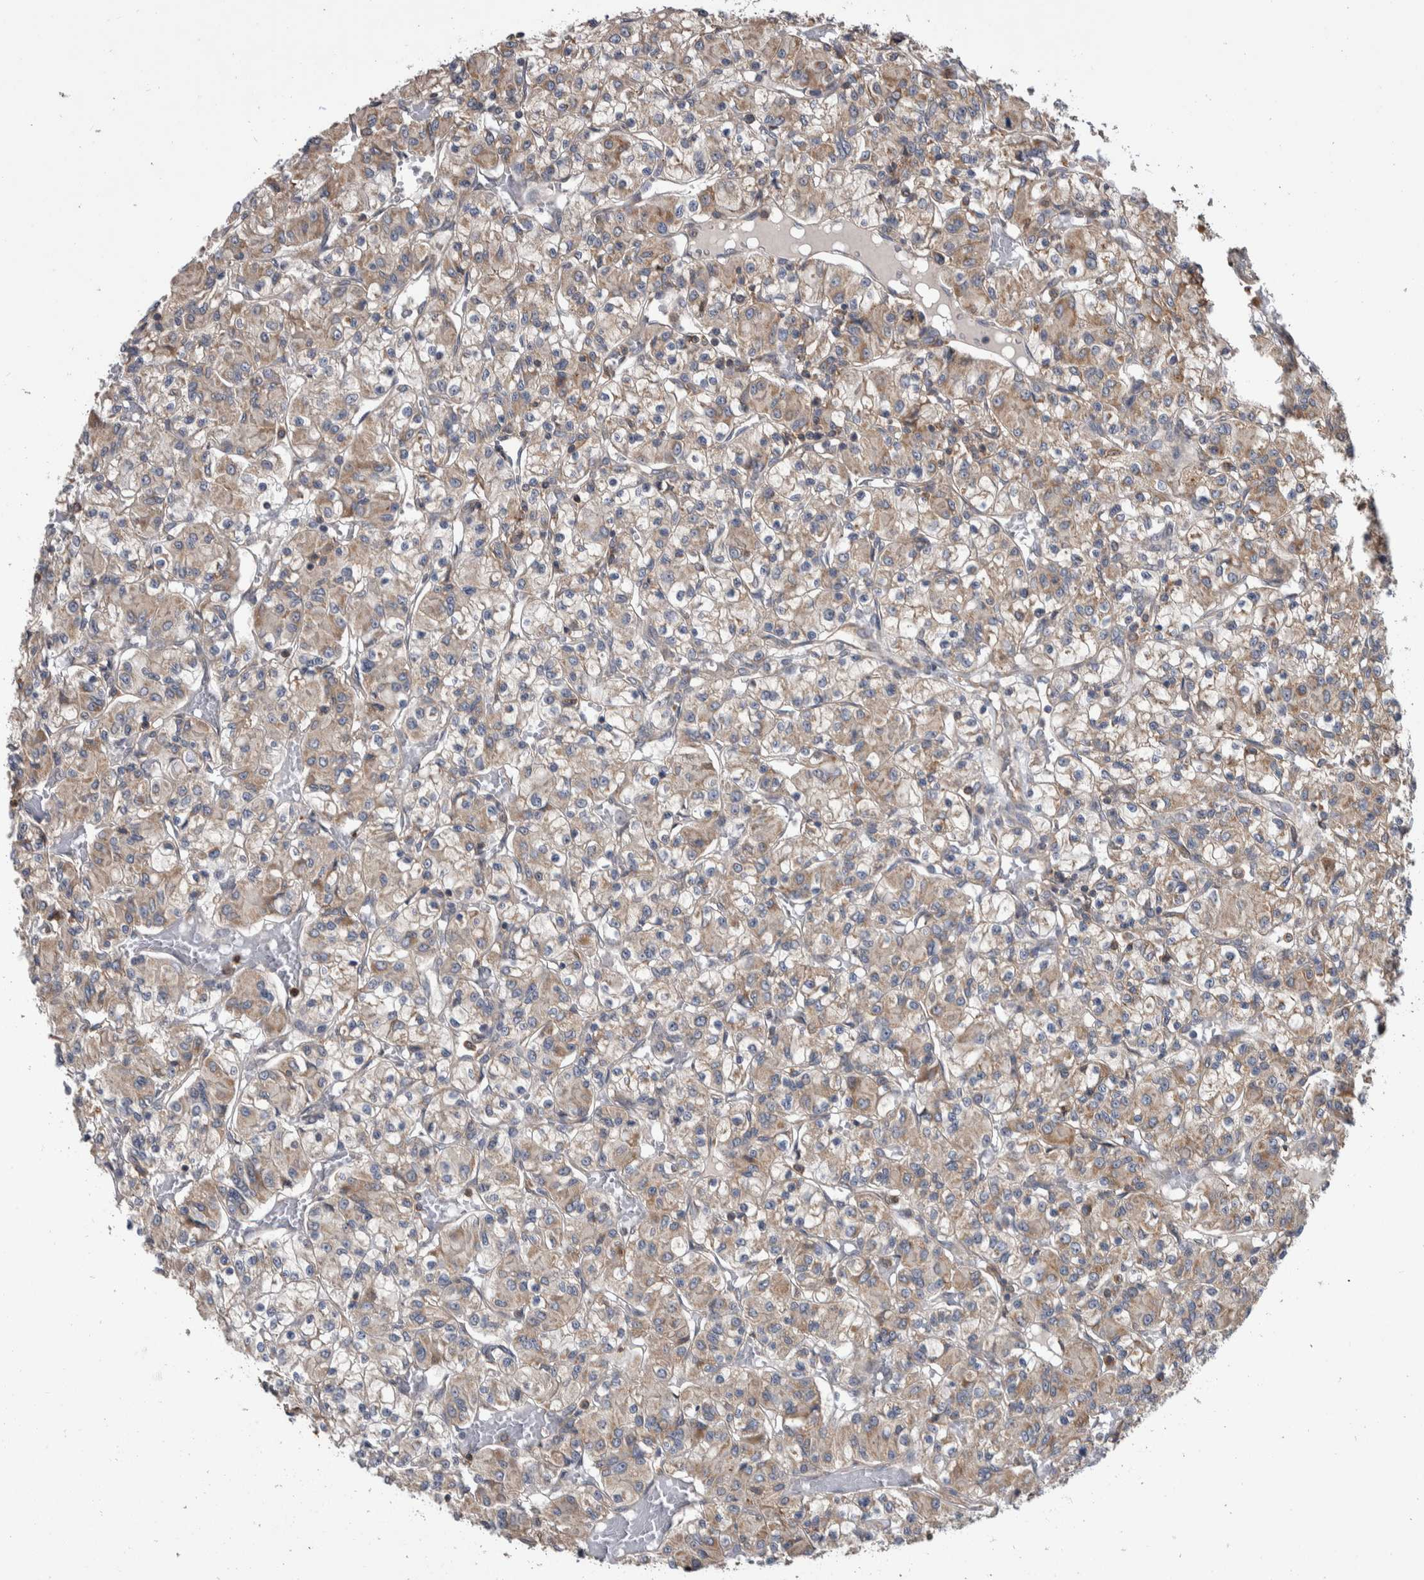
{"staining": {"intensity": "weak", "quantity": "25%-75%", "location": "cytoplasmic/membranous"}, "tissue": "renal cancer", "cell_type": "Tumor cells", "image_type": "cancer", "snomed": [{"axis": "morphology", "description": "Adenocarcinoma, NOS"}, {"axis": "topography", "description": "Kidney"}], "caption": "Renal cancer stained with a brown dye reveals weak cytoplasmic/membranous positive positivity in about 25%-75% of tumor cells.", "gene": "SDCBP", "patient": {"sex": "female", "age": 59}}